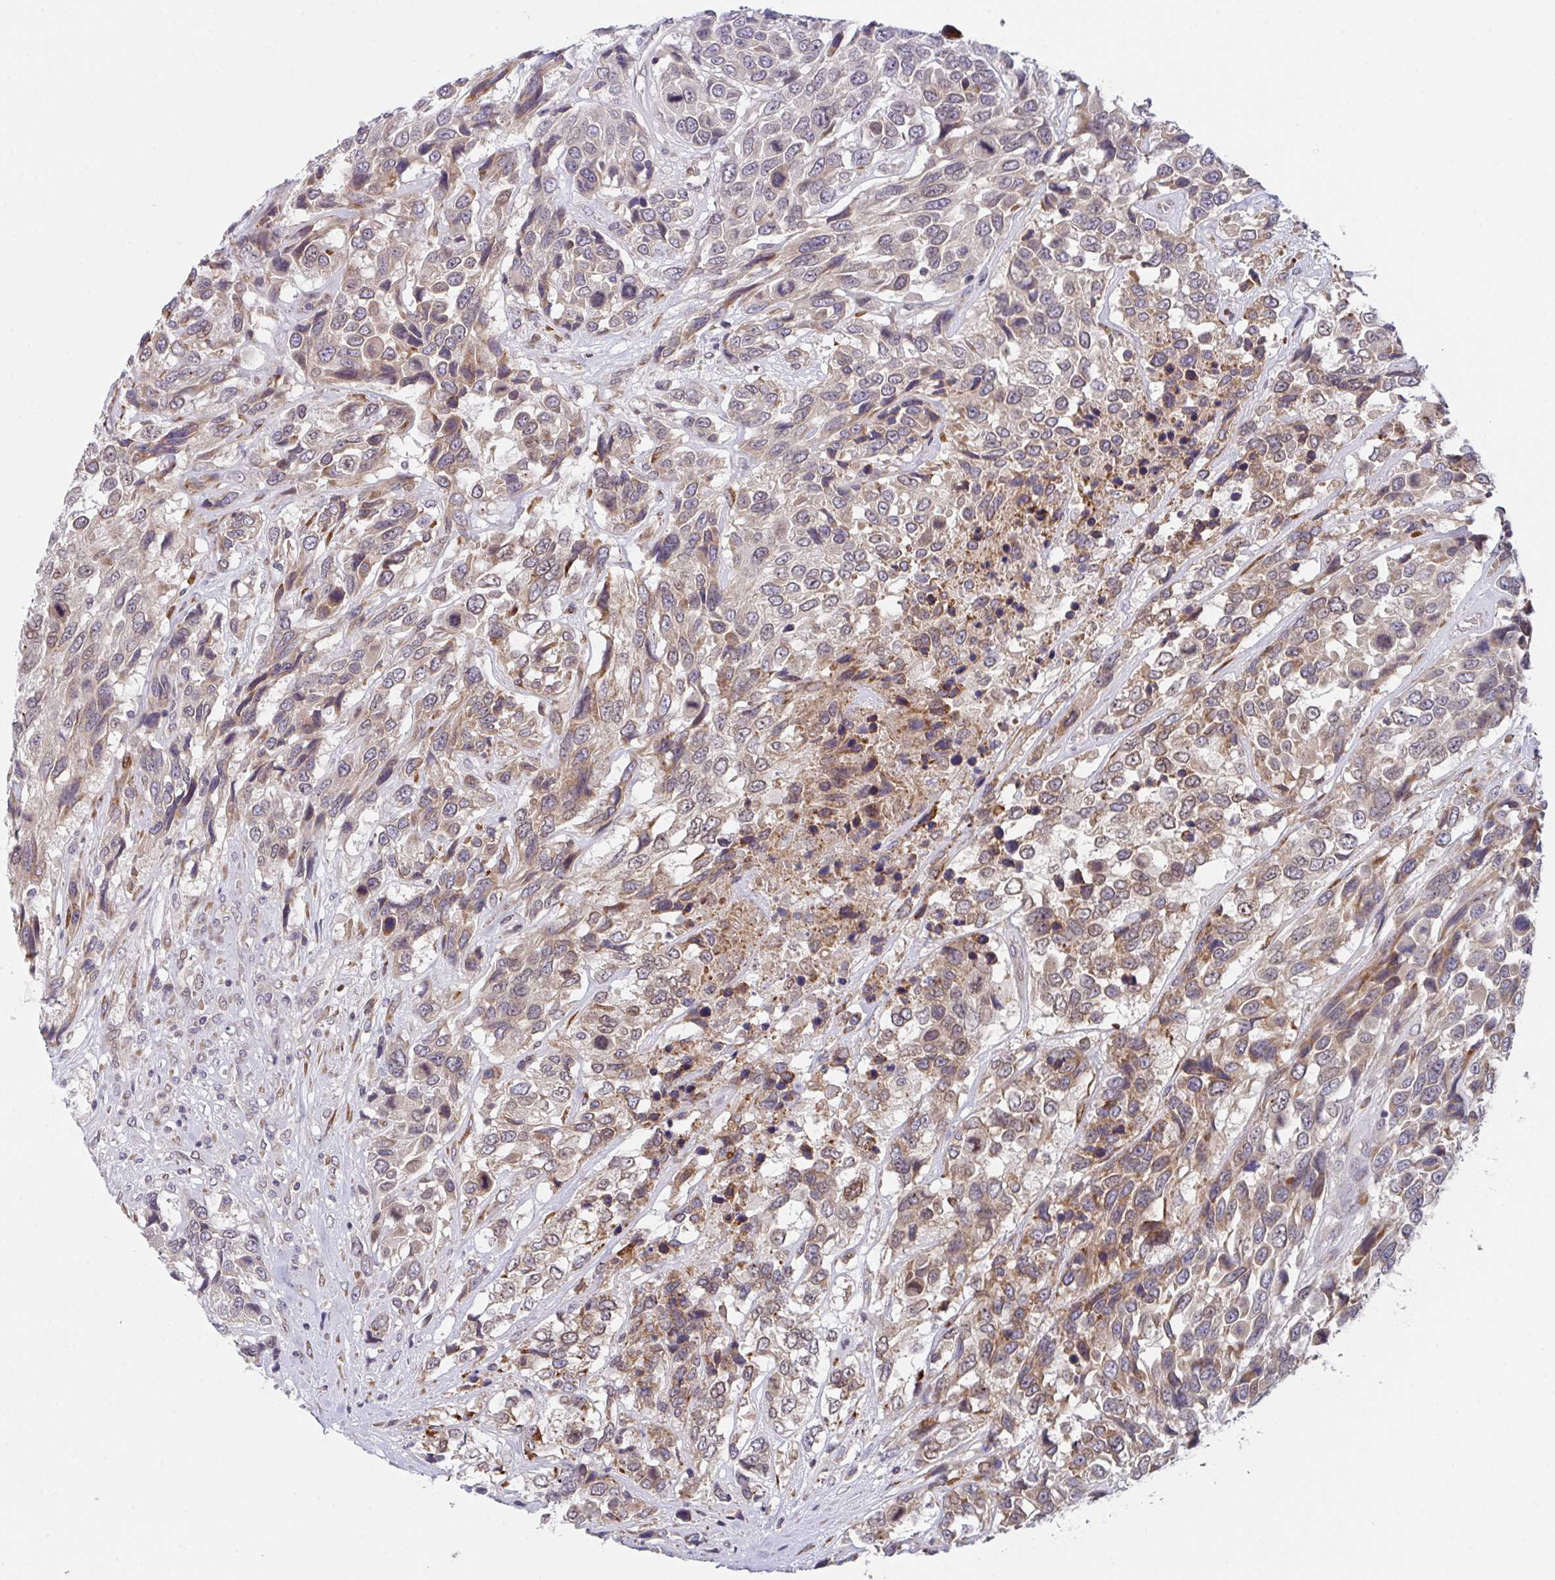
{"staining": {"intensity": "moderate", "quantity": ">75%", "location": "cytoplasmic/membranous,nuclear"}, "tissue": "urothelial cancer", "cell_type": "Tumor cells", "image_type": "cancer", "snomed": [{"axis": "morphology", "description": "Urothelial carcinoma, High grade"}, {"axis": "topography", "description": "Urinary bladder"}], "caption": "Protein staining of urothelial carcinoma (high-grade) tissue displays moderate cytoplasmic/membranous and nuclear staining in approximately >75% of tumor cells.", "gene": "RBM18", "patient": {"sex": "female", "age": 70}}